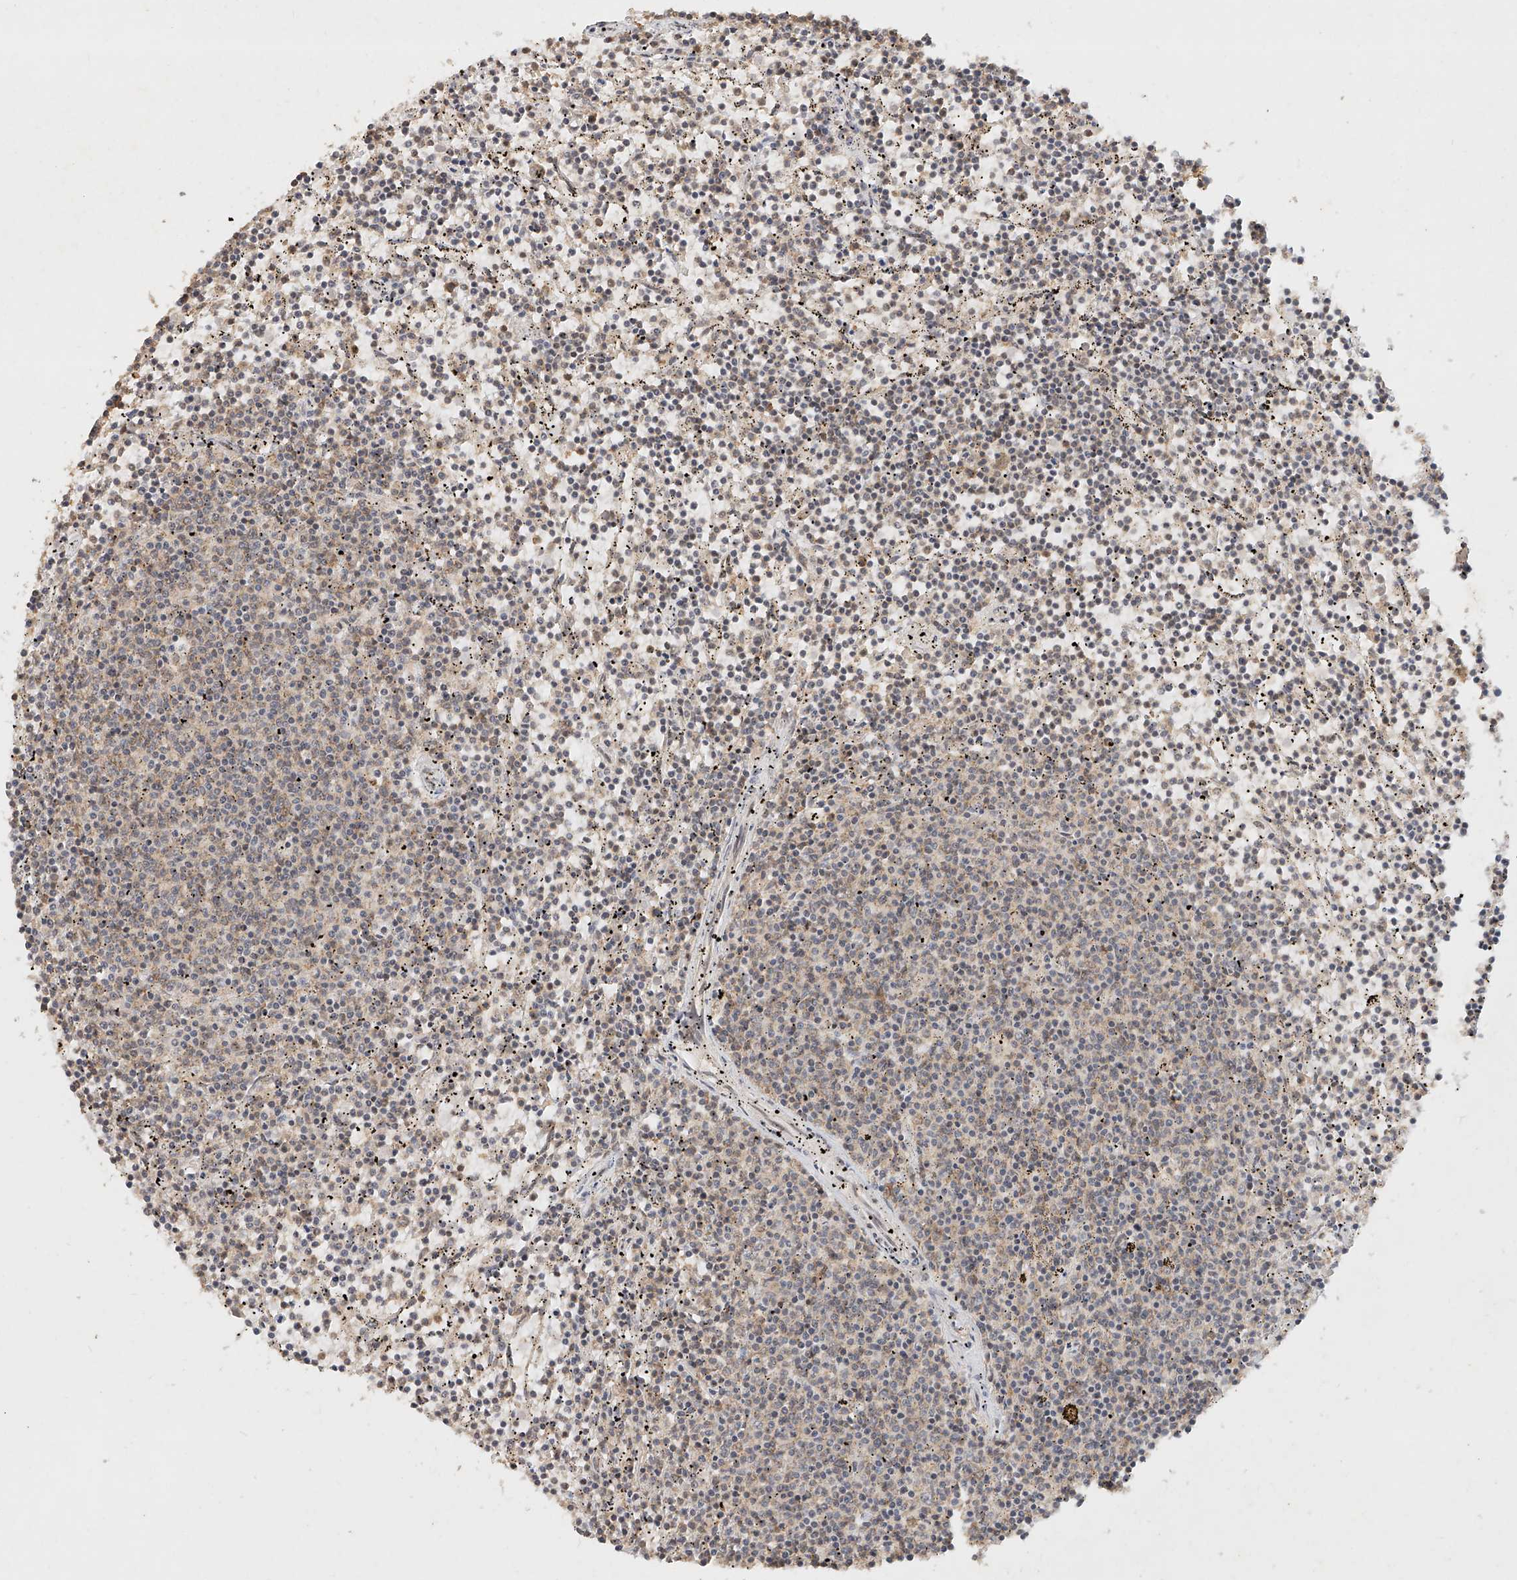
{"staining": {"intensity": "weak", "quantity": "<25%", "location": "cytoplasmic/membranous"}, "tissue": "lymphoma", "cell_type": "Tumor cells", "image_type": "cancer", "snomed": [{"axis": "morphology", "description": "Malignant lymphoma, non-Hodgkin's type, Low grade"}, {"axis": "topography", "description": "Spleen"}], "caption": "The image demonstrates no significant expression in tumor cells of lymphoma.", "gene": "CXorf58", "patient": {"sex": "female", "age": 50}}